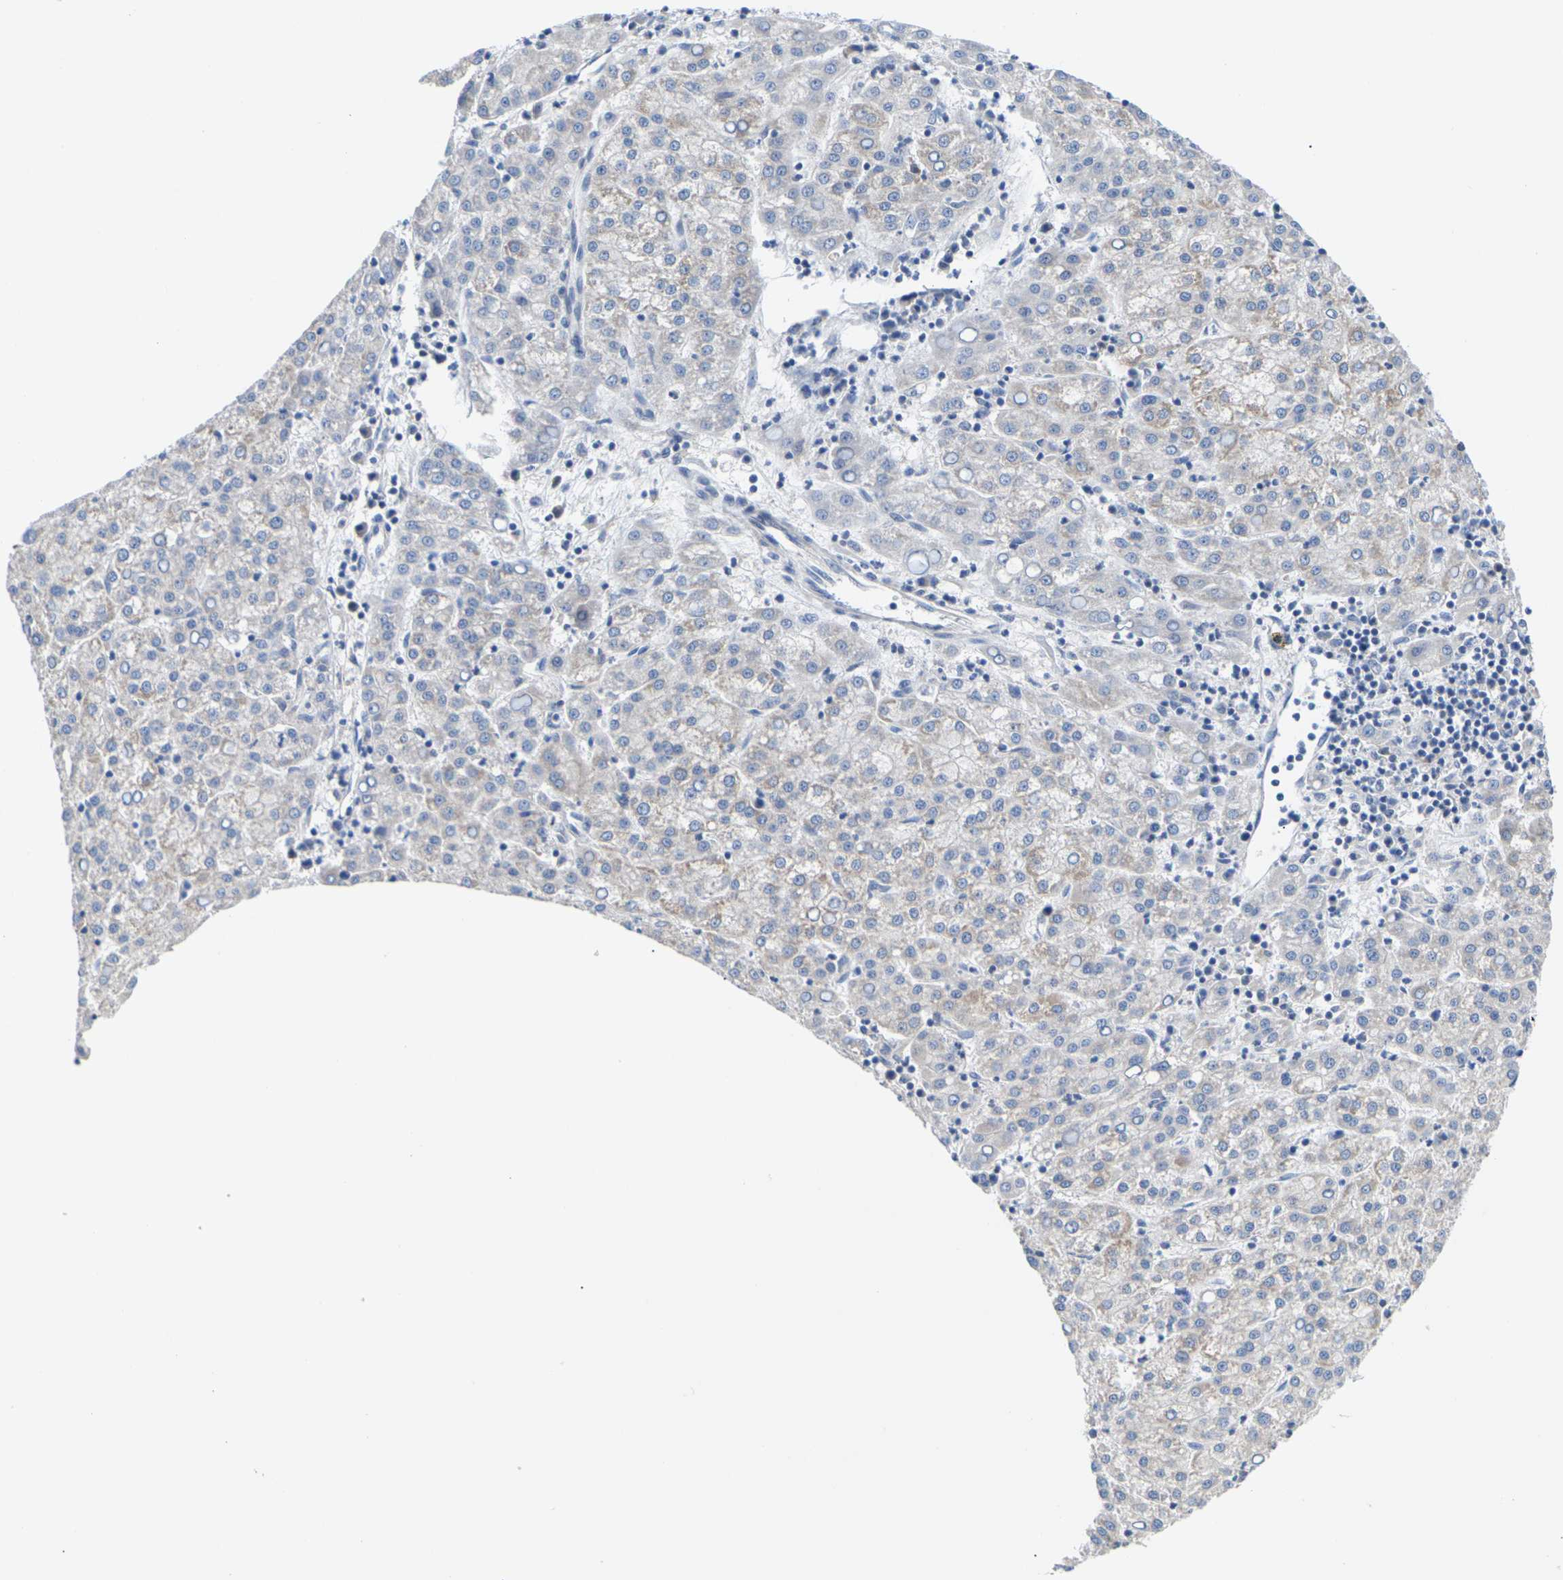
{"staining": {"intensity": "weak", "quantity": "25%-75%", "location": "cytoplasmic/membranous"}, "tissue": "liver cancer", "cell_type": "Tumor cells", "image_type": "cancer", "snomed": [{"axis": "morphology", "description": "Carcinoma, Hepatocellular, NOS"}, {"axis": "topography", "description": "Liver"}], "caption": "An image showing weak cytoplasmic/membranous positivity in about 25%-75% of tumor cells in hepatocellular carcinoma (liver), as visualized by brown immunohistochemical staining.", "gene": "TMCO4", "patient": {"sex": "female", "age": 58}}